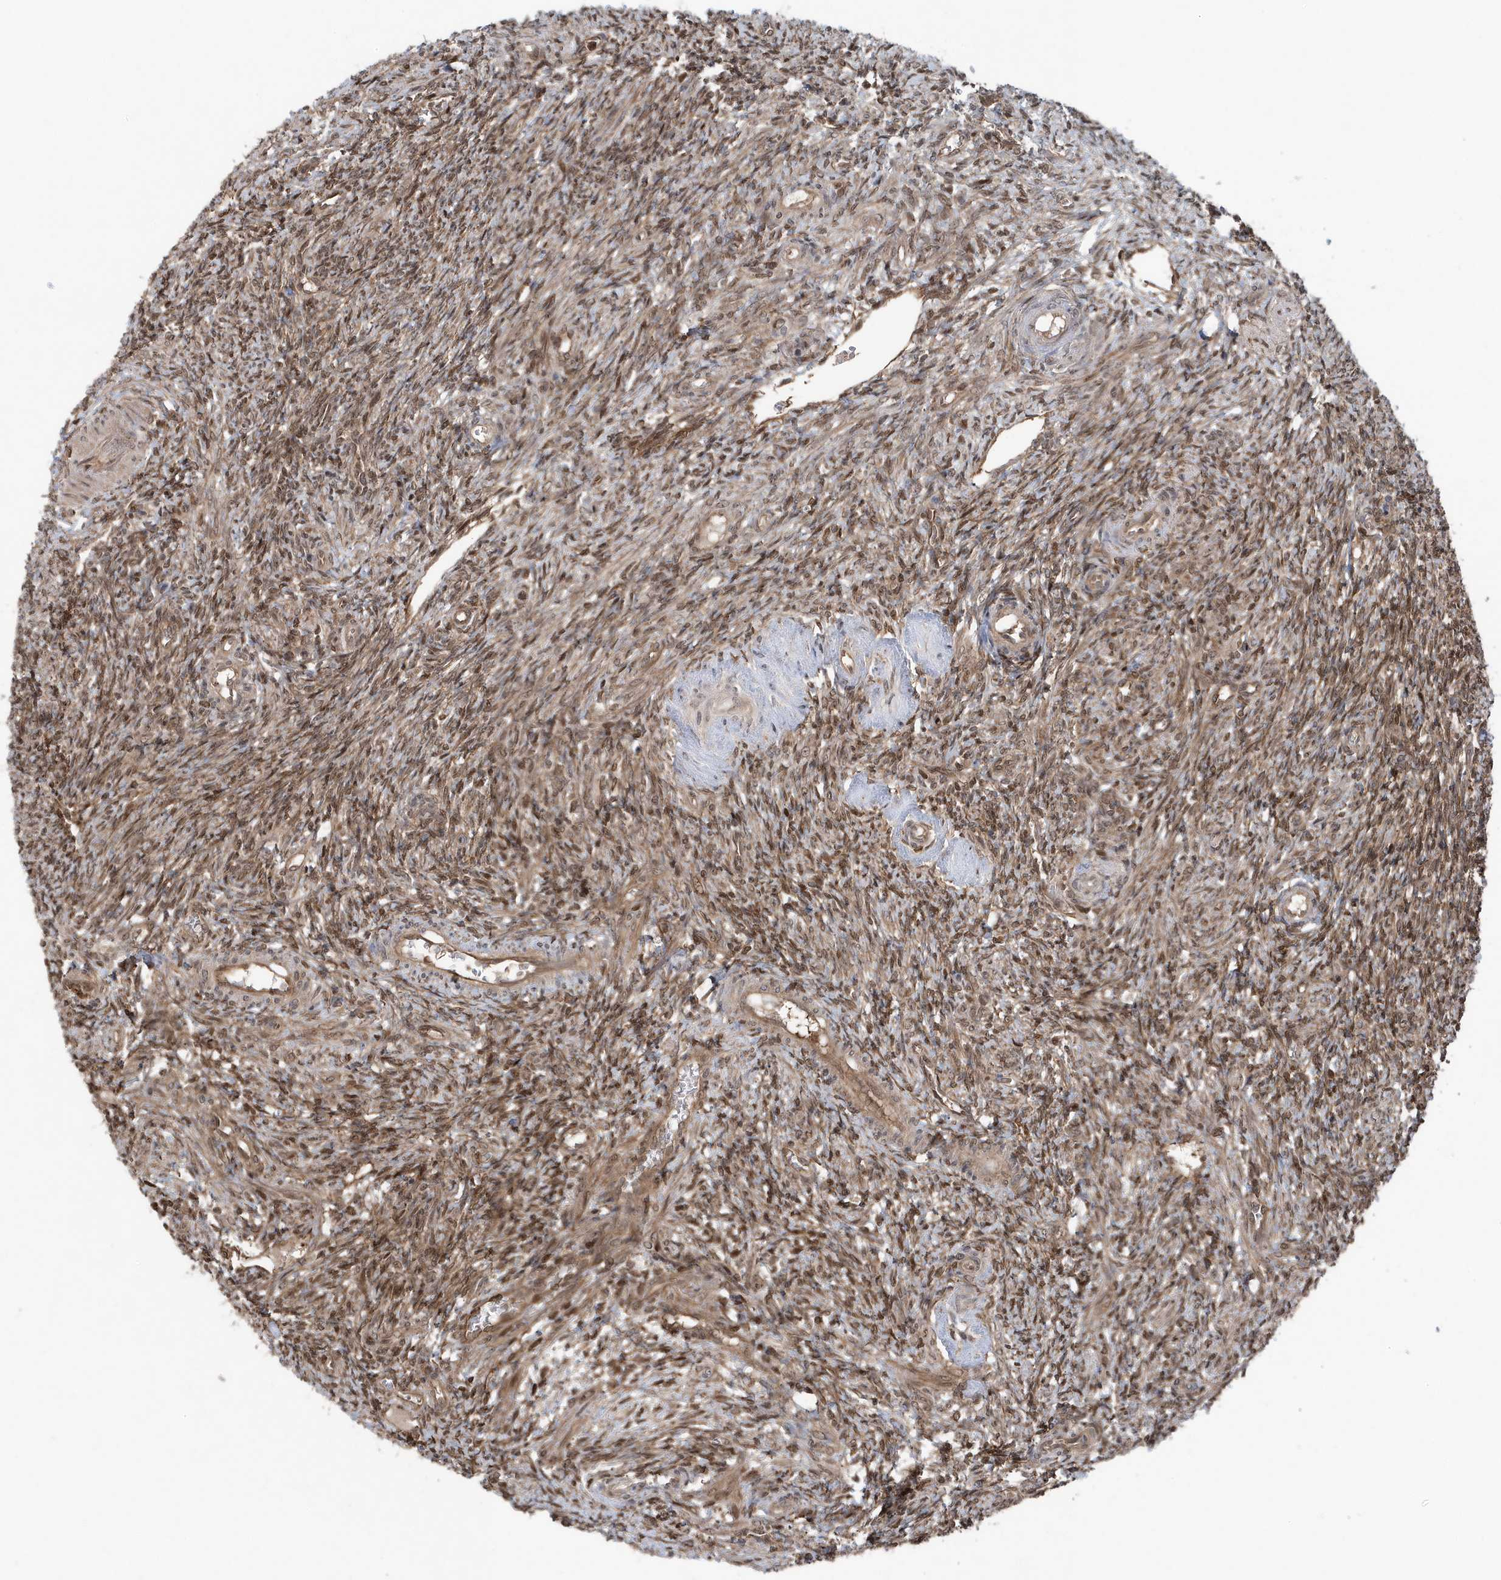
{"staining": {"intensity": "moderate", "quantity": ">75%", "location": "cytoplasmic/membranous,nuclear"}, "tissue": "ovary", "cell_type": "Follicle cells", "image_type": "normal", "snomed": [{"axis": "morphology", "description": "Normal tissue, NOS"}, {"axis": "topography", "description": "Ovary"}], "caption": "IHC photomicrograph of benign human ovary stained for a protein (brown), which shows medium levels of moderate cytoplasmic/membranous,nuclear staining in approximately >75% of follicle cells.", "gene": "MAPK1IP1L", "patient": {"sex": "female", "age": 27}}